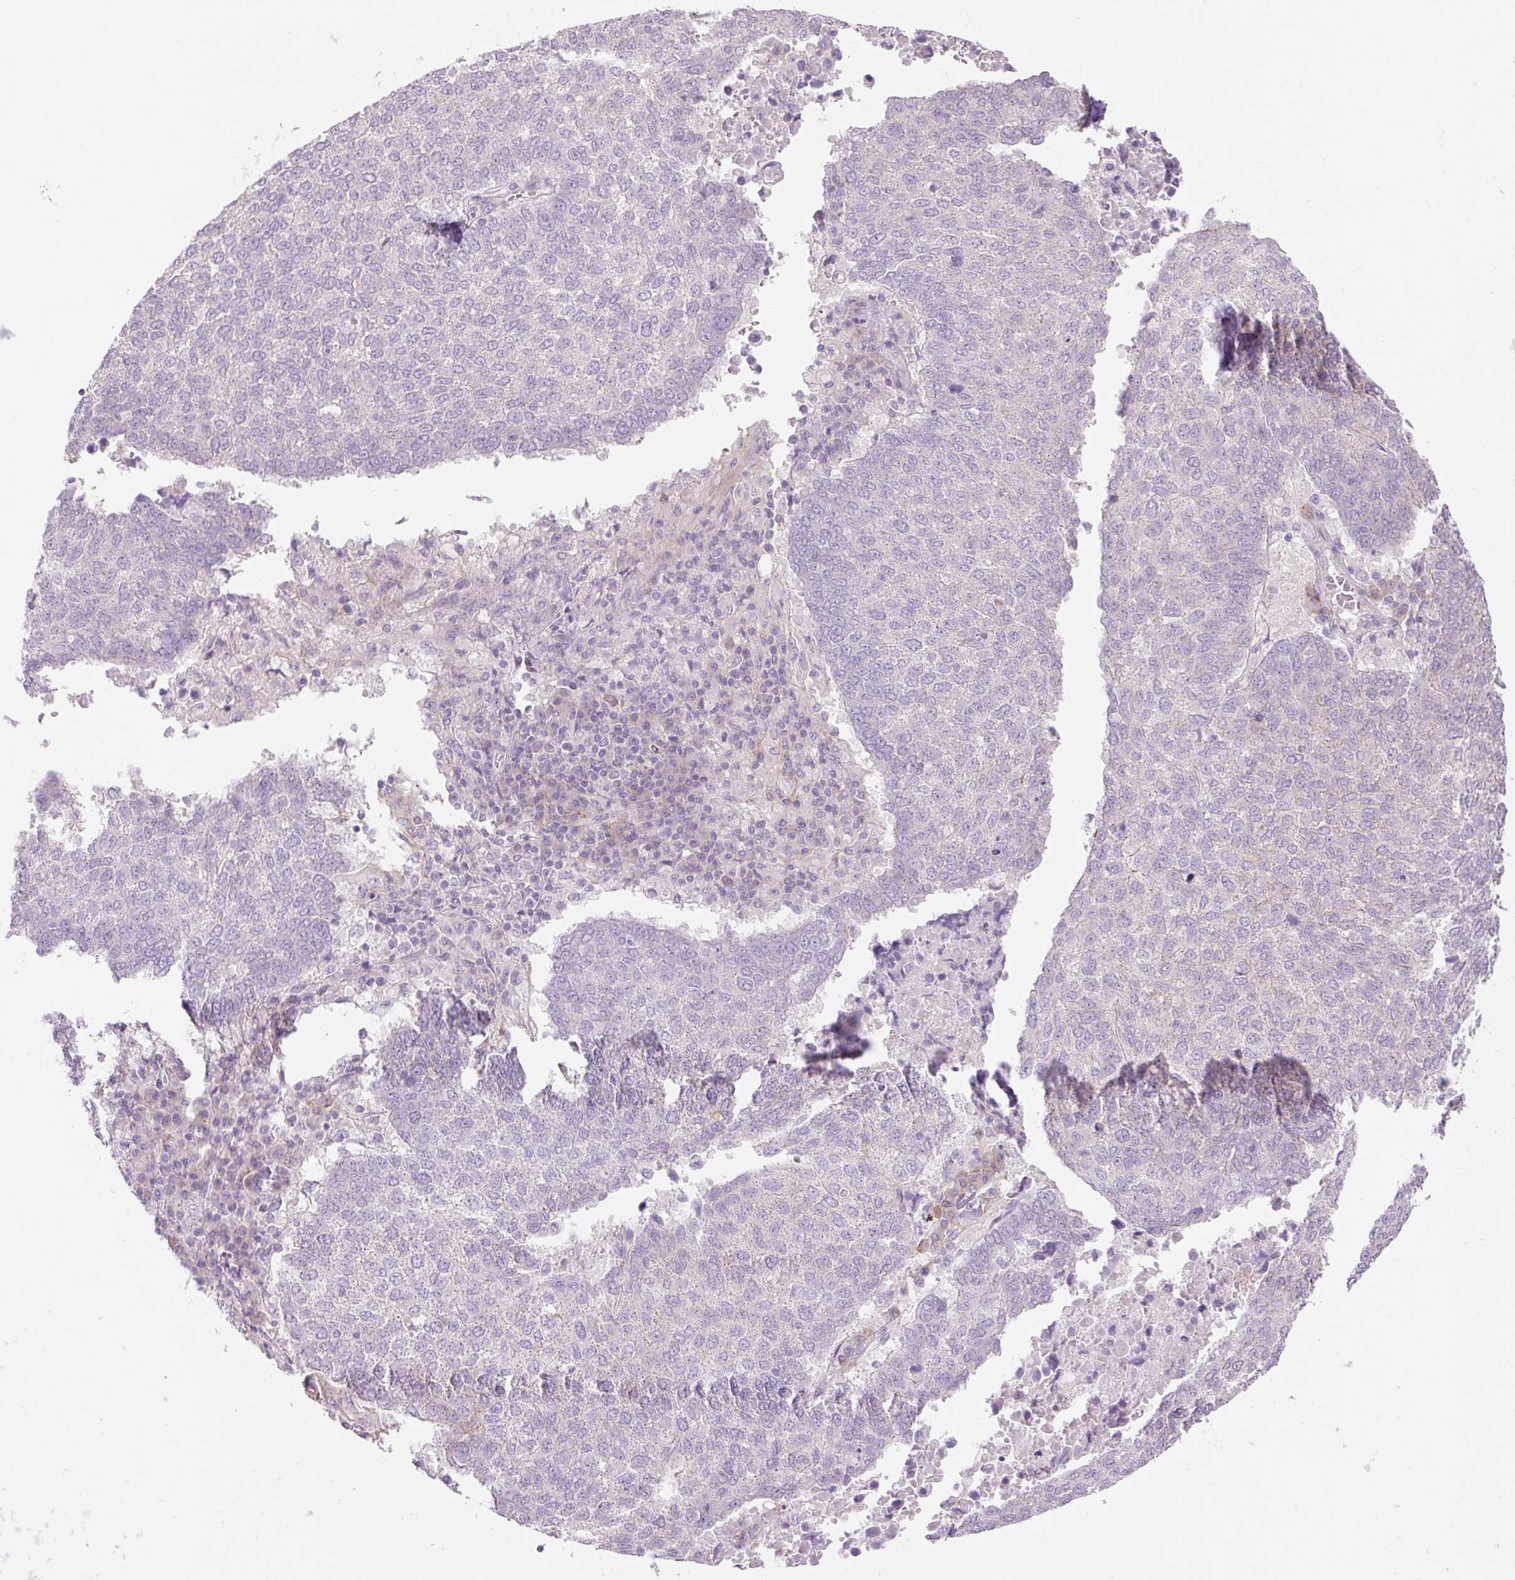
{"staining": {"intensity": "negative", "quantity": "none", "location": "none"}, "tissue": "lung cancer", "cell_type": "Tumor cells", "image_type": "cancer", "snomed": [{"axis": "morphology", "description": "Squamous cell carcinoma, NOS"}, {"axis": "topography", "description": "Lung"}], "caption": "Tumor cells show no significant protein positivity in squamous cell carcinoma (lung).", "gene": "GRID2", "patient": {"sex": "male", "age": 73}}